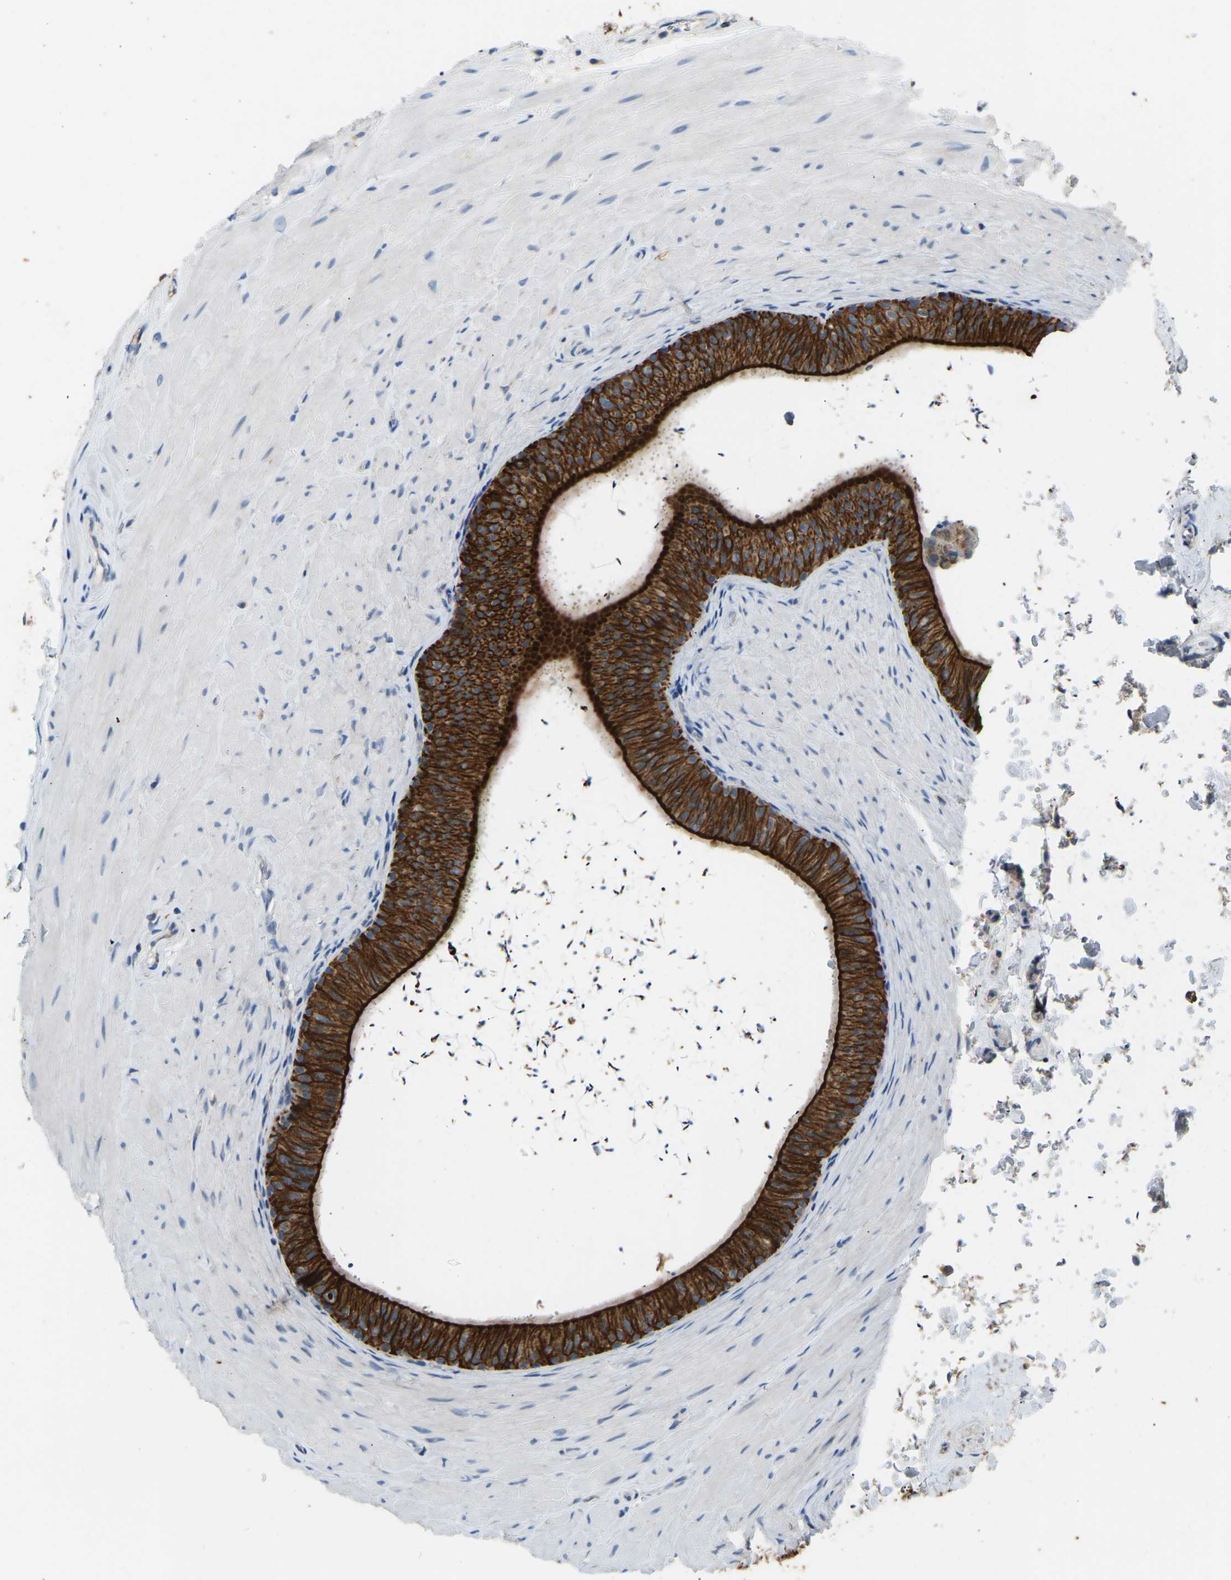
{"staining": {"intensity": "strong", "quantity": ">75%", "location": "cytoplasmic/membranous"}, "tissue": "epididymis", "cell_type": "Glandular cells", "image_type": "normal", "snomed": [{"axis": "morphology", "description": "Normal tissue, NOS"}, {"axis": "topography", "description": "Epididymis"}], "caption": "Protein expression analysis of unremarkable human epididymis reveals strong cytoplasmic/membranous staining in about >75% of glandular cells. The staining was performed using DAB, with brown indicating positive protein expression. Nuclei are stained blue with hematoxylin.", "gene": "ZNF200", "patient": {"sex": "male", "age": 34}}